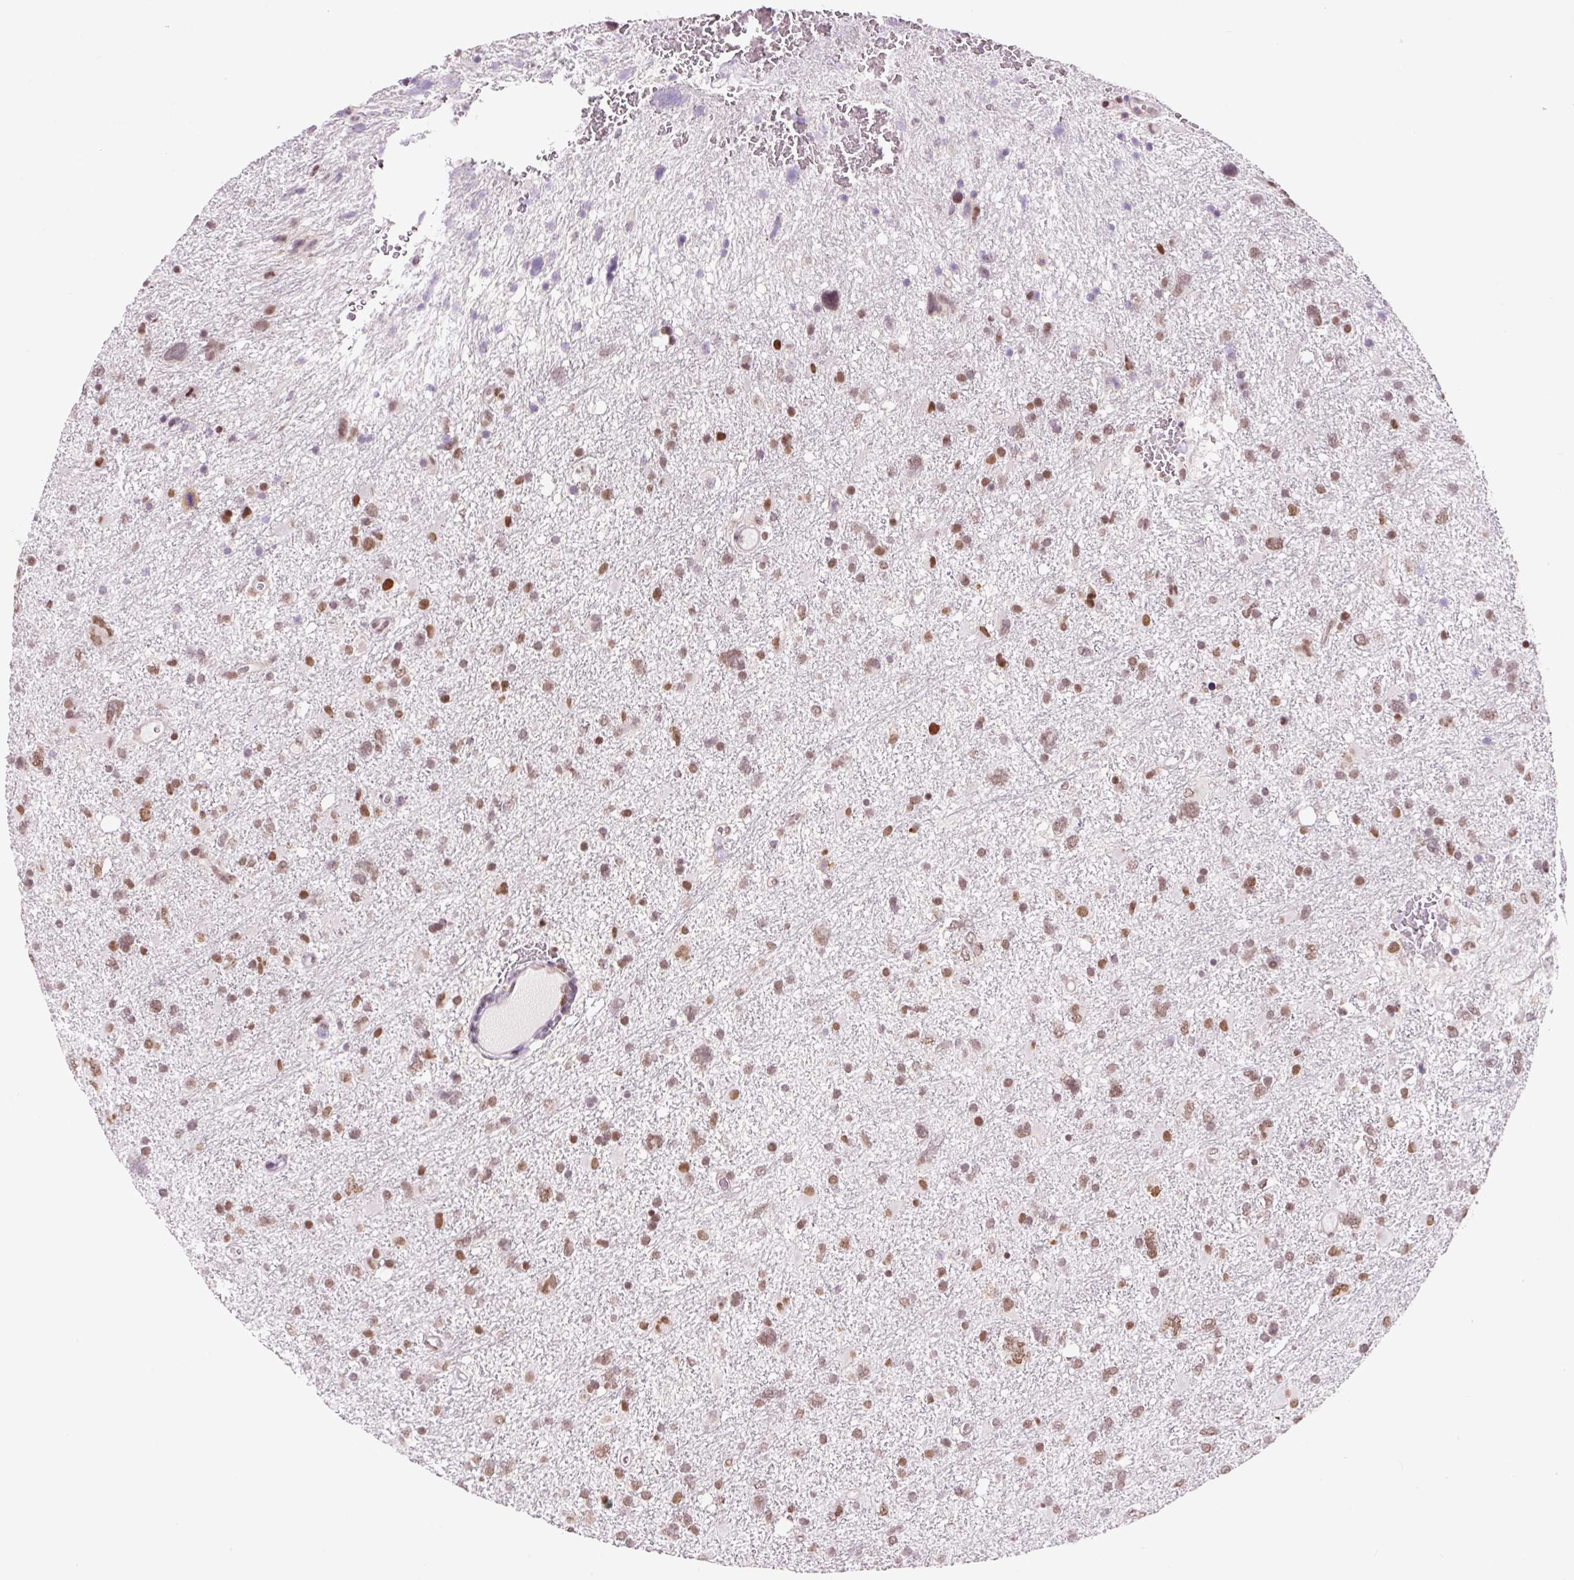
{"staining": {"intensity": "moderate", "quantity": ">75%", "location": "nuclear"}, "tissue": "glioma", "cell_type": "Tumor cells", "image_type": "cancer", "snomed": [{"axis": "morphology", "description": "Glioma, malignant, High grade"}, {"axis": "topography", "description": "Brain"}], "caption": "A medium amount of moderate nuclear staining is appreciated in about >75% of tumor cells in glioma tissue. Nuclei are stained in blue.", "gene": "CCNL2", "patient": {"sex": "male", "age": 61}}